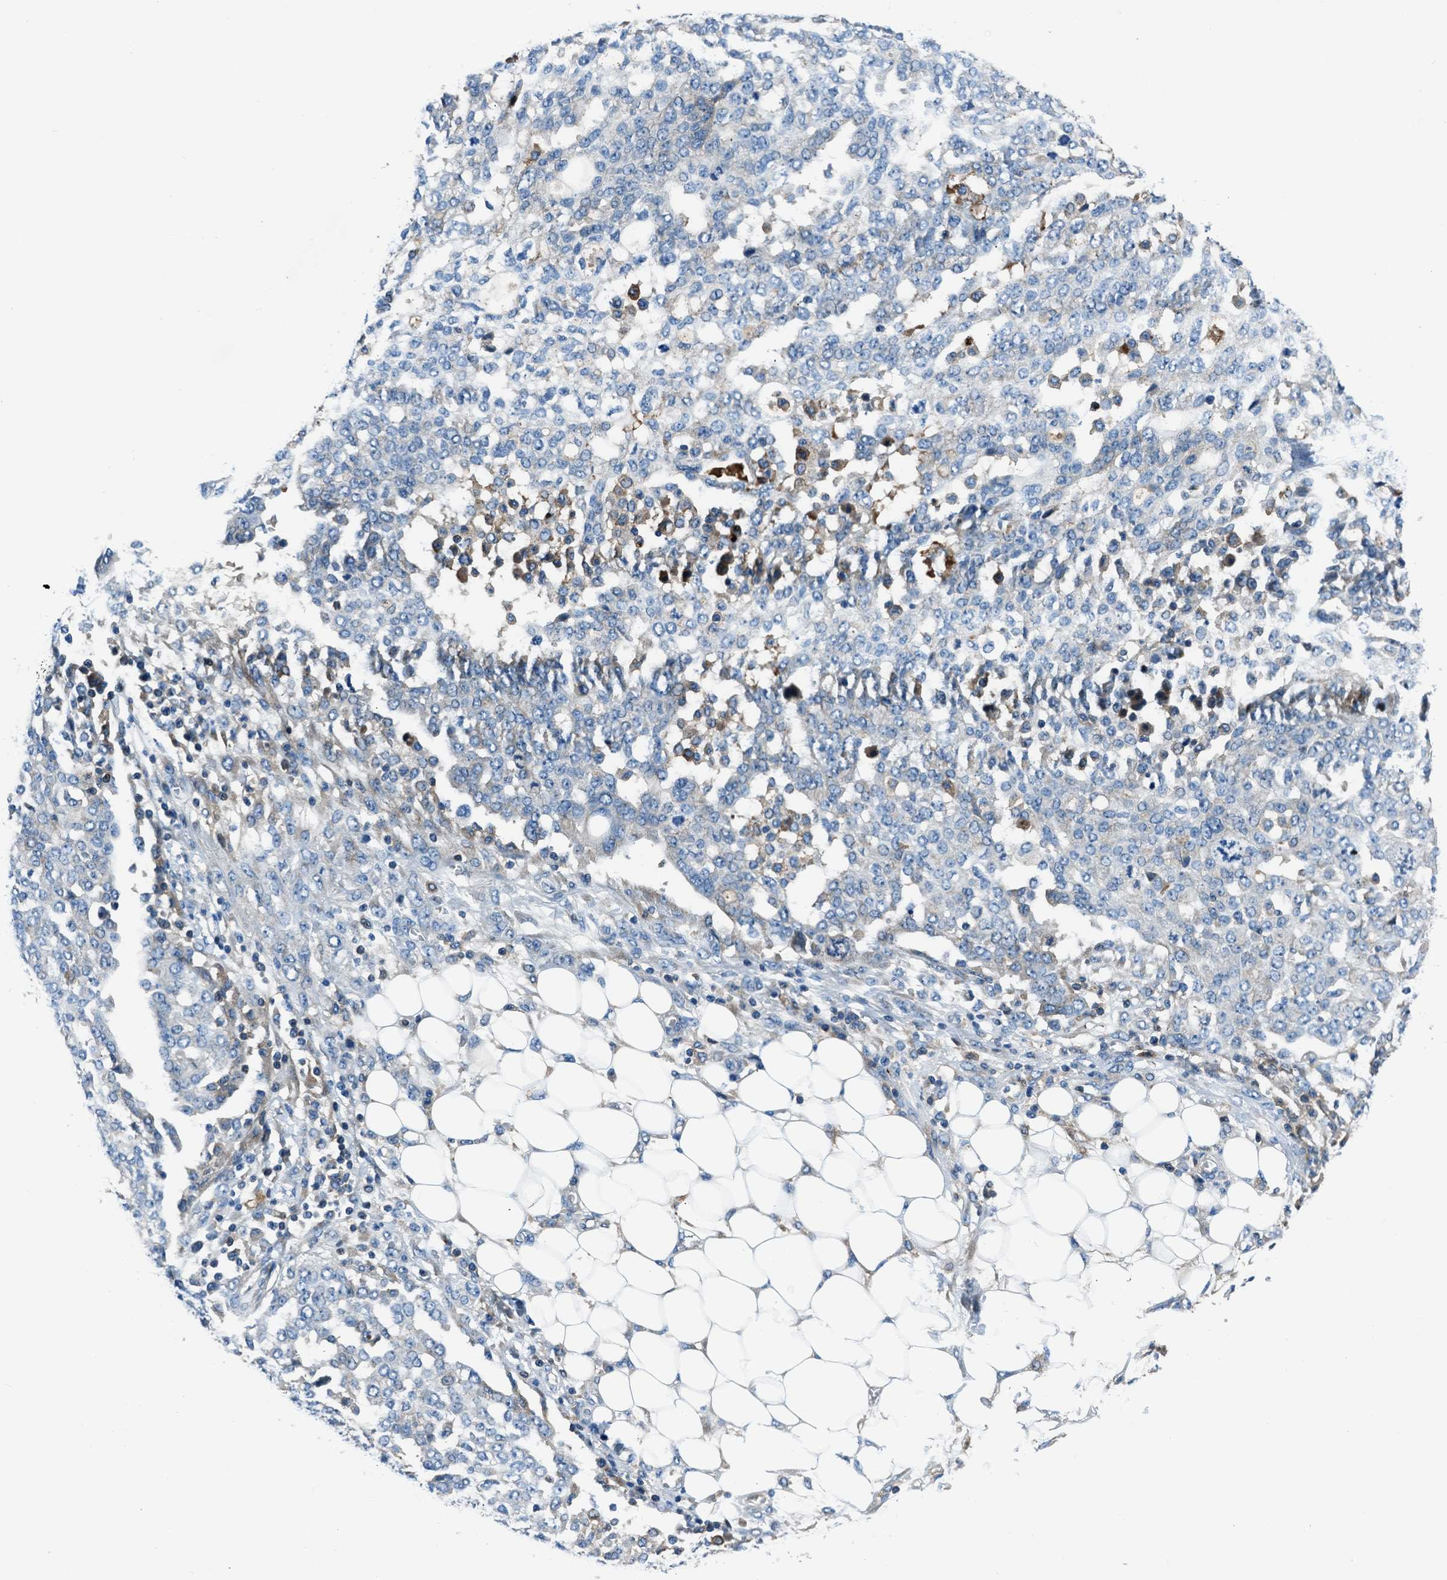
{"staining": {"intensity": "negative", "quantity": "none", "location": "none"}, "tissue": "ovarian cancer", "cell_type": "Tumor cells", "image_type": "cancer", "snomed": [{"axis": "morphology", "description": "Cystadenocarcinoma, serous, NOS"}, {"axis": "topography", "description": "Soft tissue"}, {"axis": "topography", "description": "Ovary"}], "caption": "Immunohistochemistry (IHC) photomicrograph of neoplastic tissue: ovarian serous cystadenocarcinoma stained with DAB displays no significant protein expression in tumor cells.", "gene": "SLC38A6", "patient": {"sex": "female", "age": 57}}